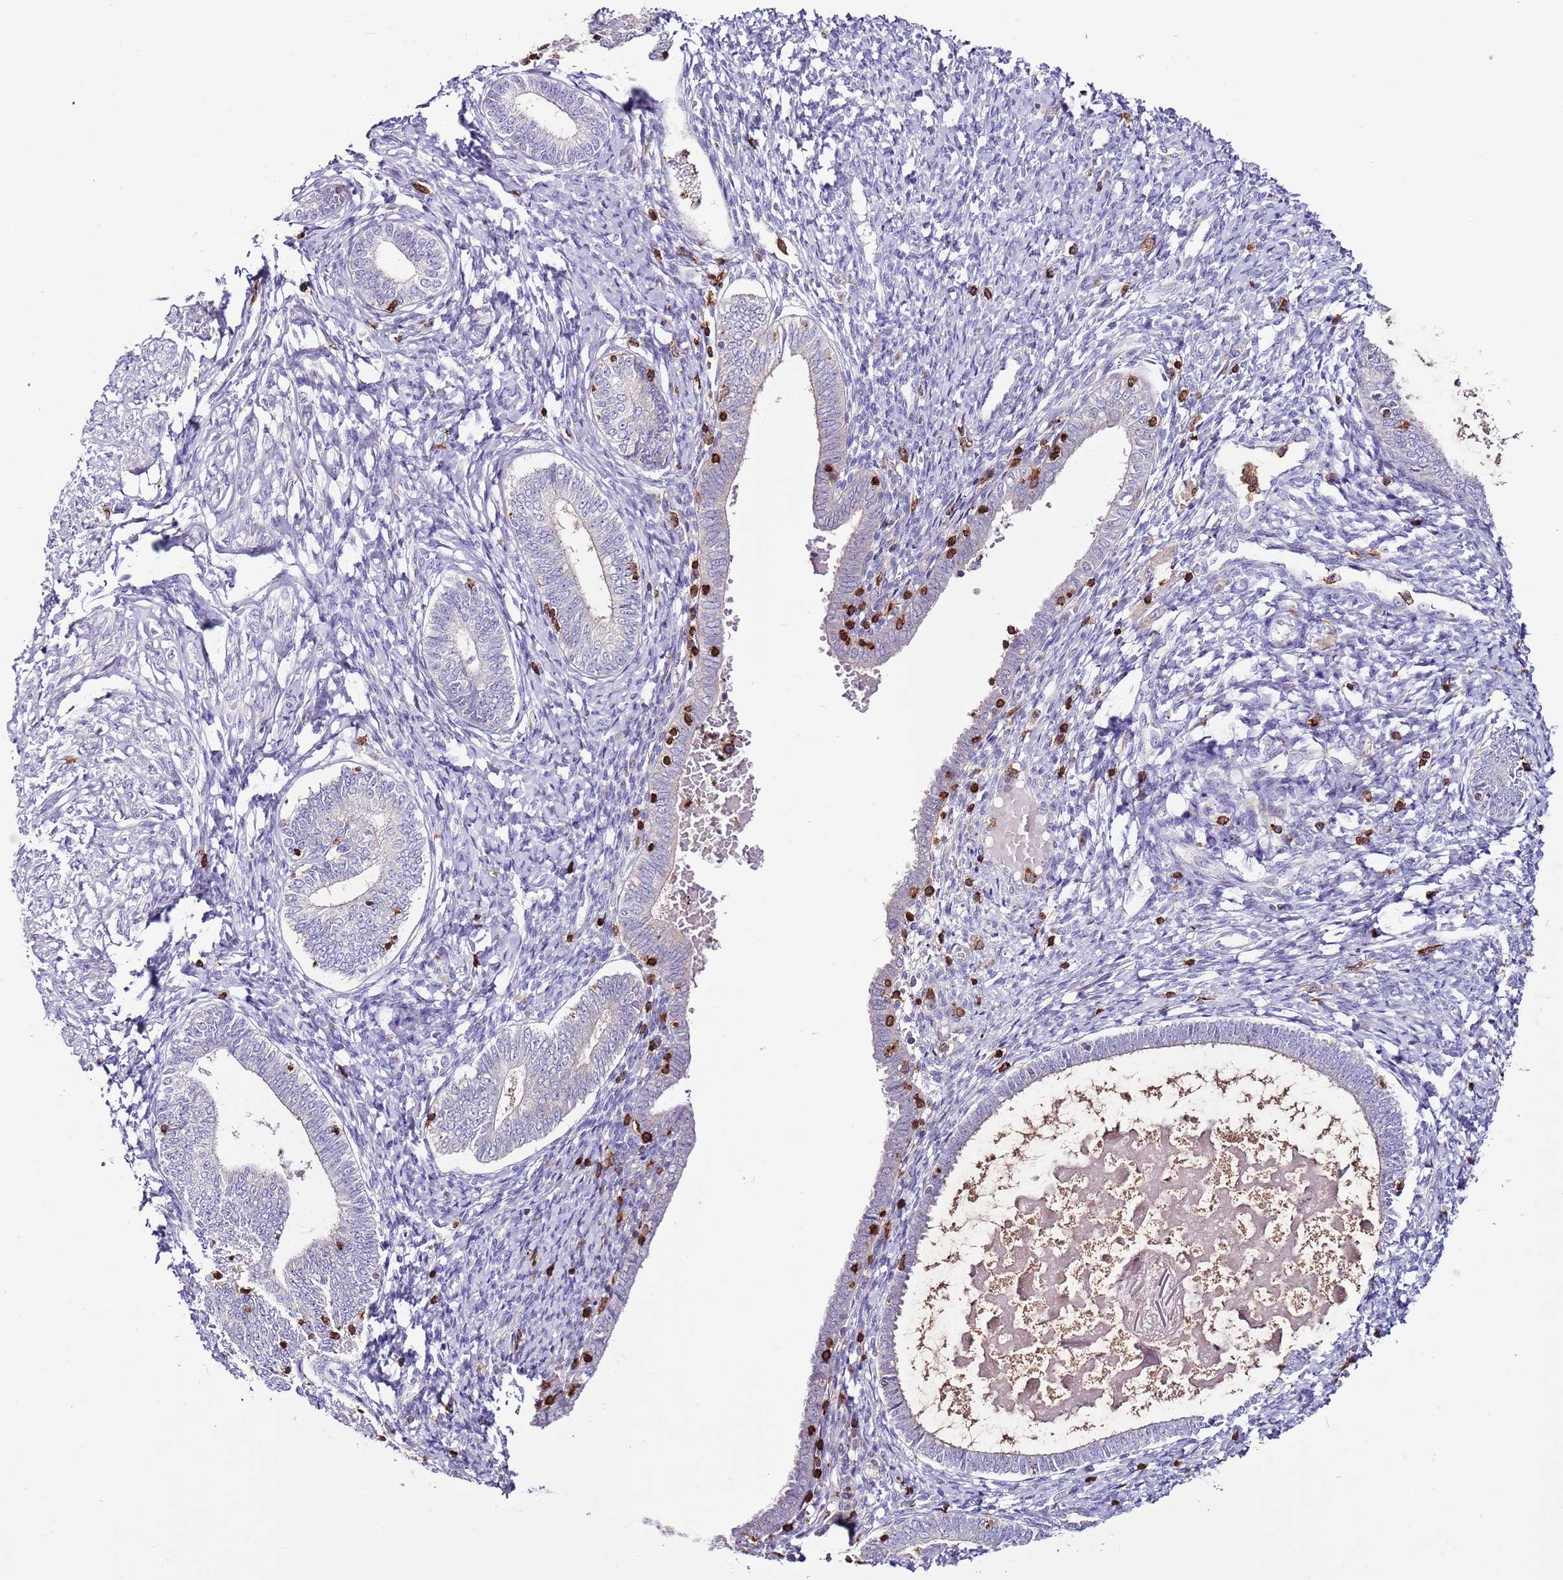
{"staining": {"intensity": "negative", "quantity": "none", "location": "none"}, "tissue": "endometrium", "cell_type": "Cells in endometrial stroma", "image_type": "normal", "snomed": [{"axis": "morphology", "description": "Normal tissue, NOS"}, {"axis": "topography", "description": "Endometrium"}], "caption": "Cells in endometrial stroma show no significant positivity in benign endometrium. (DAB immunohistochemistry (IHC), high magnification).", "gene": "ZSWIM1", "patient": {"sex": "female", "age": 72}}